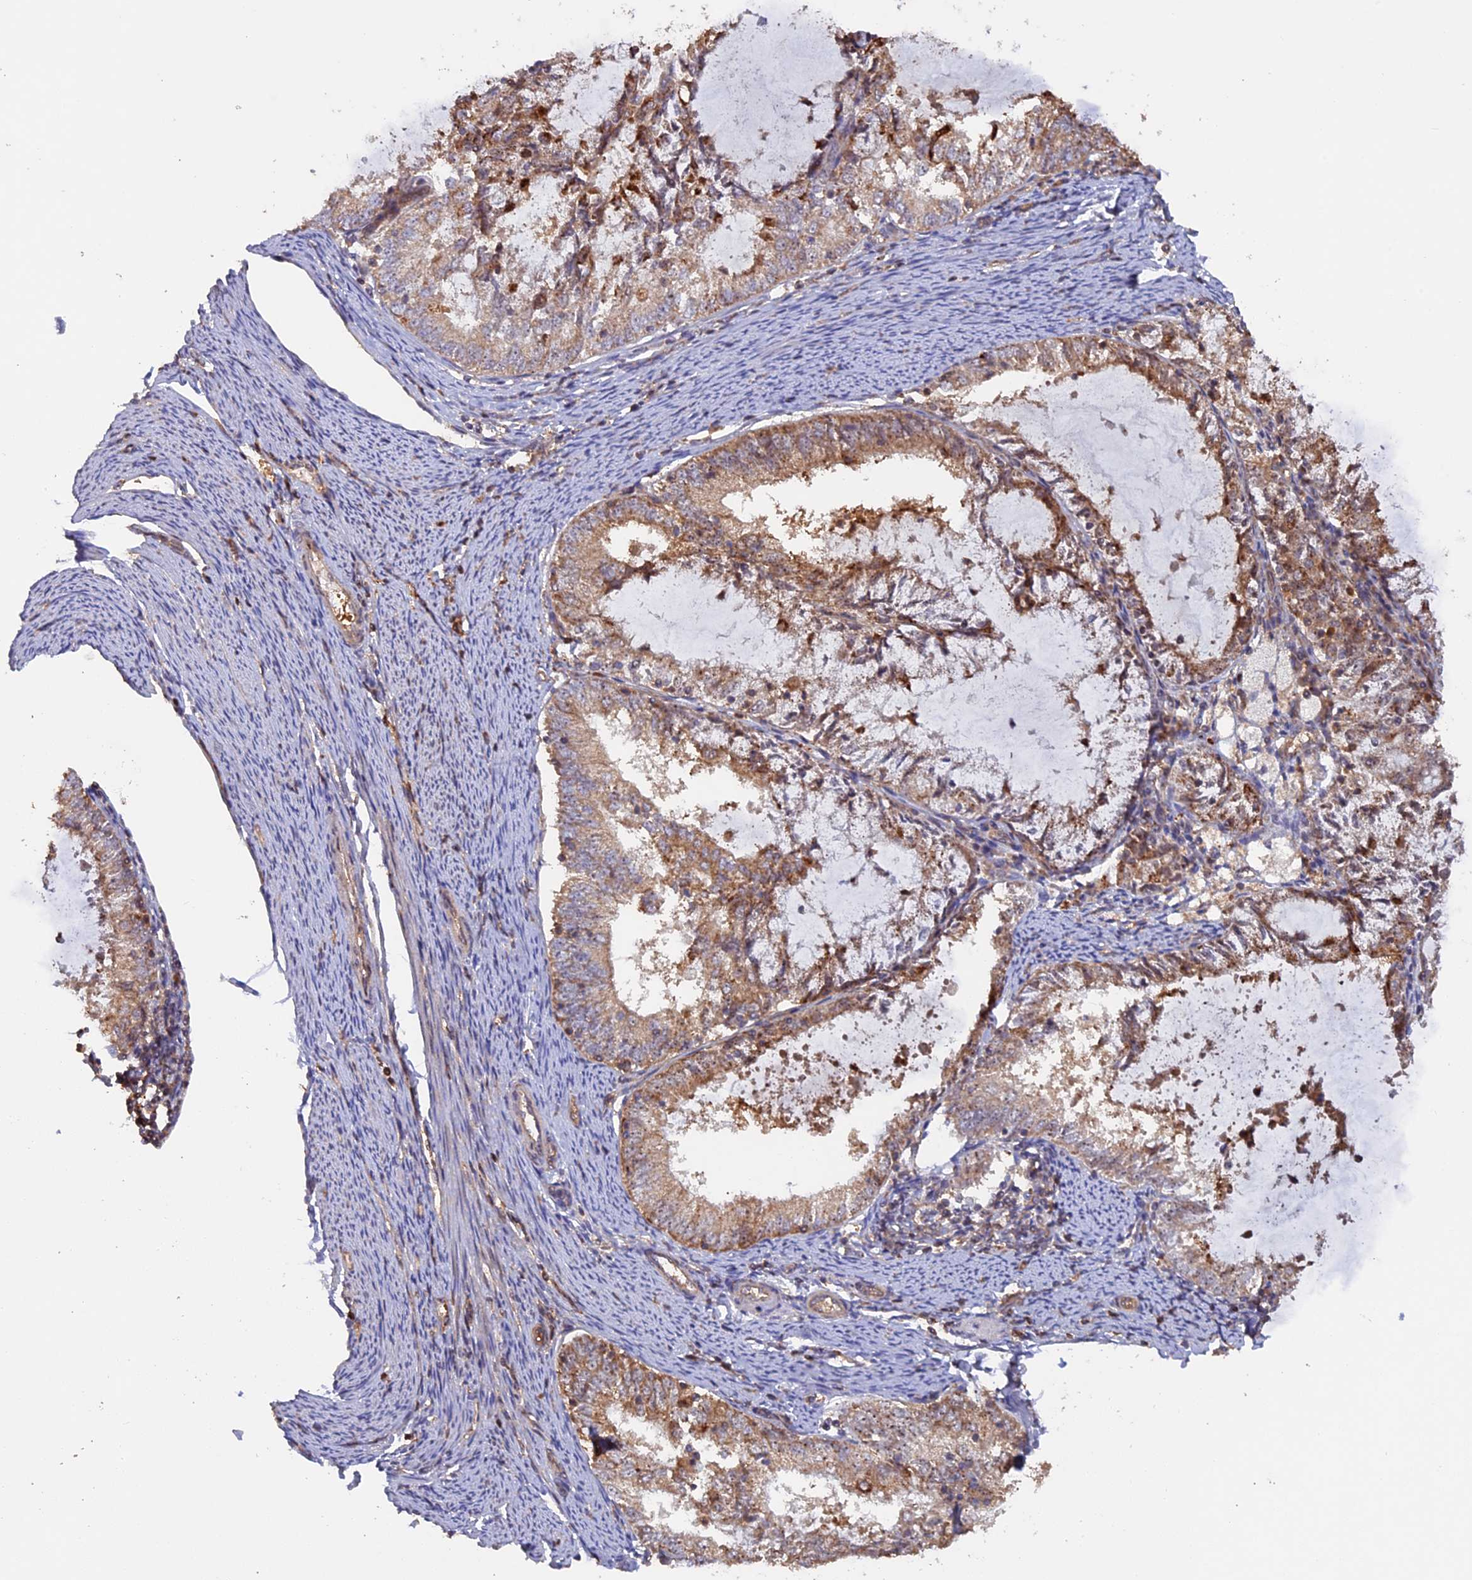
{"staining": {"intensity": "moderate", "quantity": ">75%", "location": "cytoplasmic/membranous"}, "tissue": "endometrial cancer", "cell_type": "Tumor cells", "image_type": "cancer", "snomed": [{"axis": "morphology", "description": "Adenocarcinoma, NOS"}, {"axis": "topography", "description": "Endometrium"}], "caption": "Endometrial adenocarcinoma tissue exhibits moderate cytoplasmic/membranous positivity in approximately >75% of tumor cells", "gene": "FERMT1", "patient": {"sex": "female", "age": 57}}